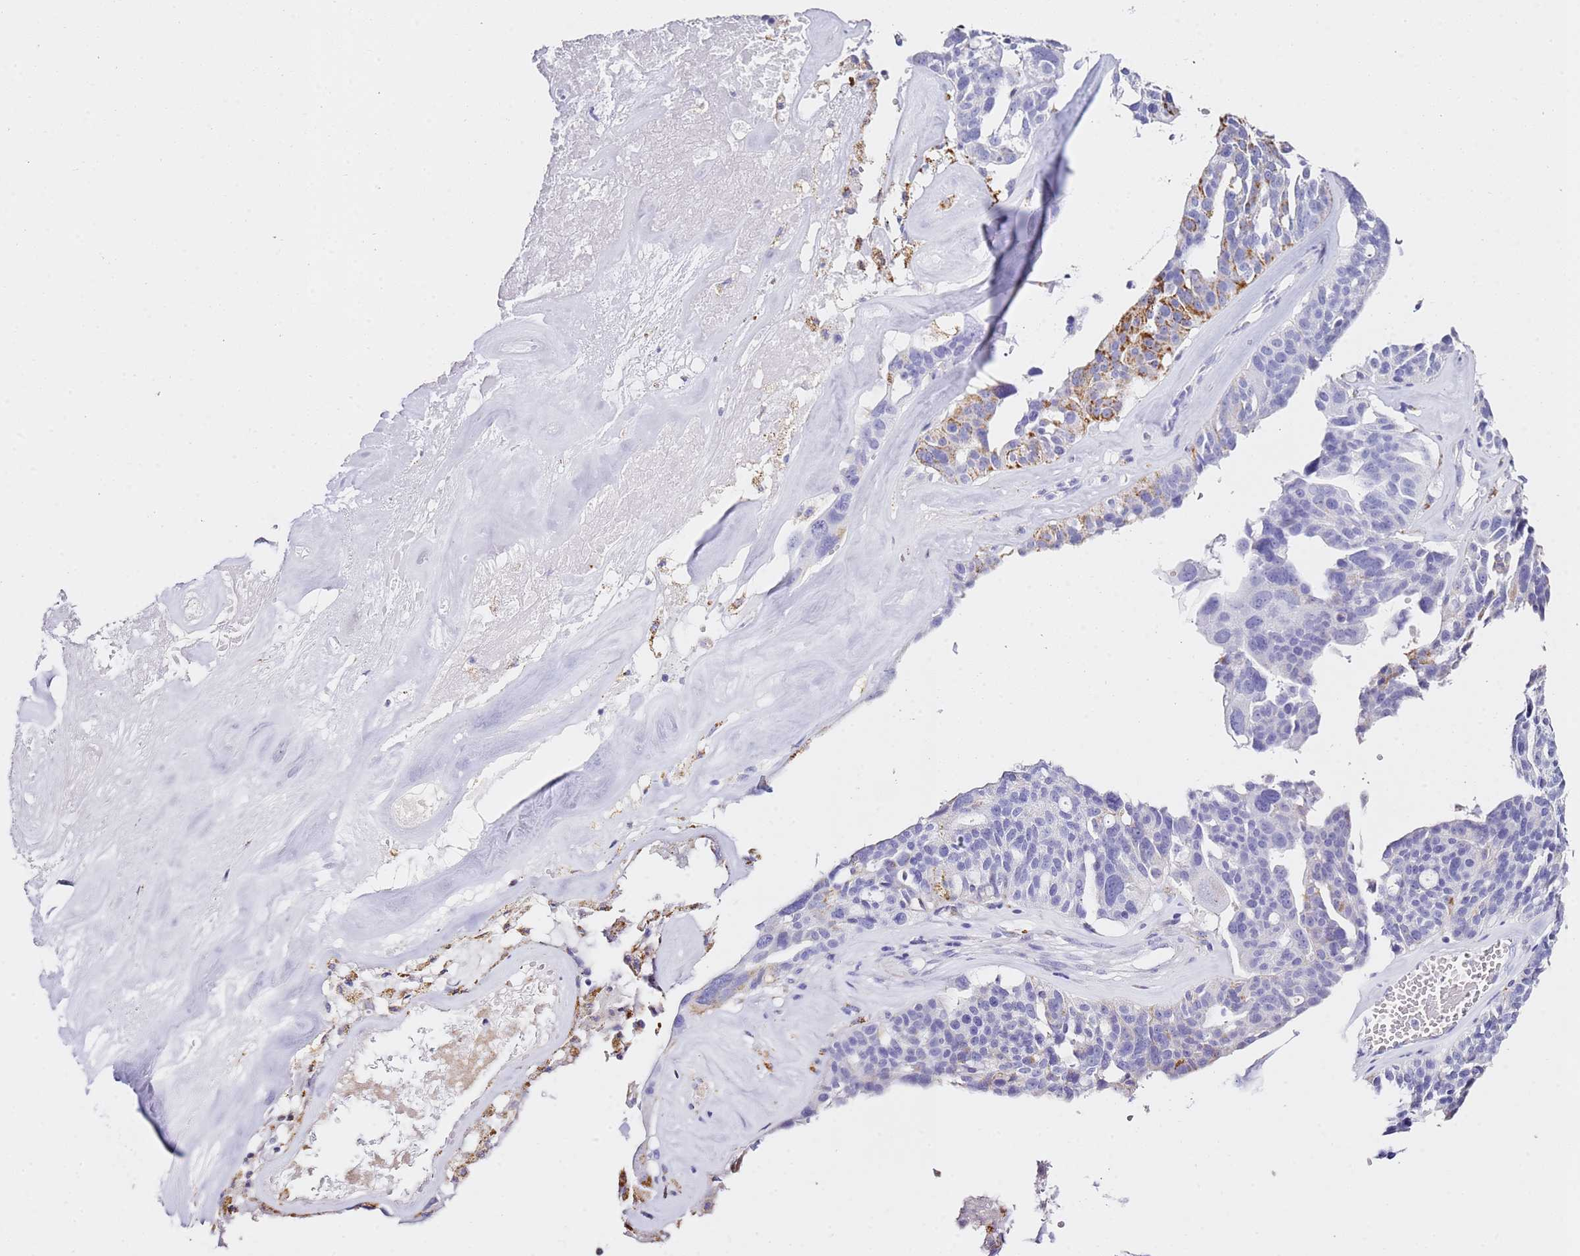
{"staining": {"intensity": "negative", "quantity": "none", "location": "none"}, "tissue": "ovarian cancer", "cell_type": "Tumor cells", "image_type": "cancer", "snomed": [{"axis": "morphology", "description": "Cystadenocarcinoma, serous, NOS"}, {"axis": "topography", "description": "Ovary"}], "caption": "Immunohistochemistry (IHC) micrograph of neoplastic tissue: human serous cystadenocarcinoma (ovarian) stained with DAB demonstrates no significant protein expression in tumor cells. Nuclei are stained in blue.", "gene": "PTBP2", "patient": {"sex": "female", "age": 59}}